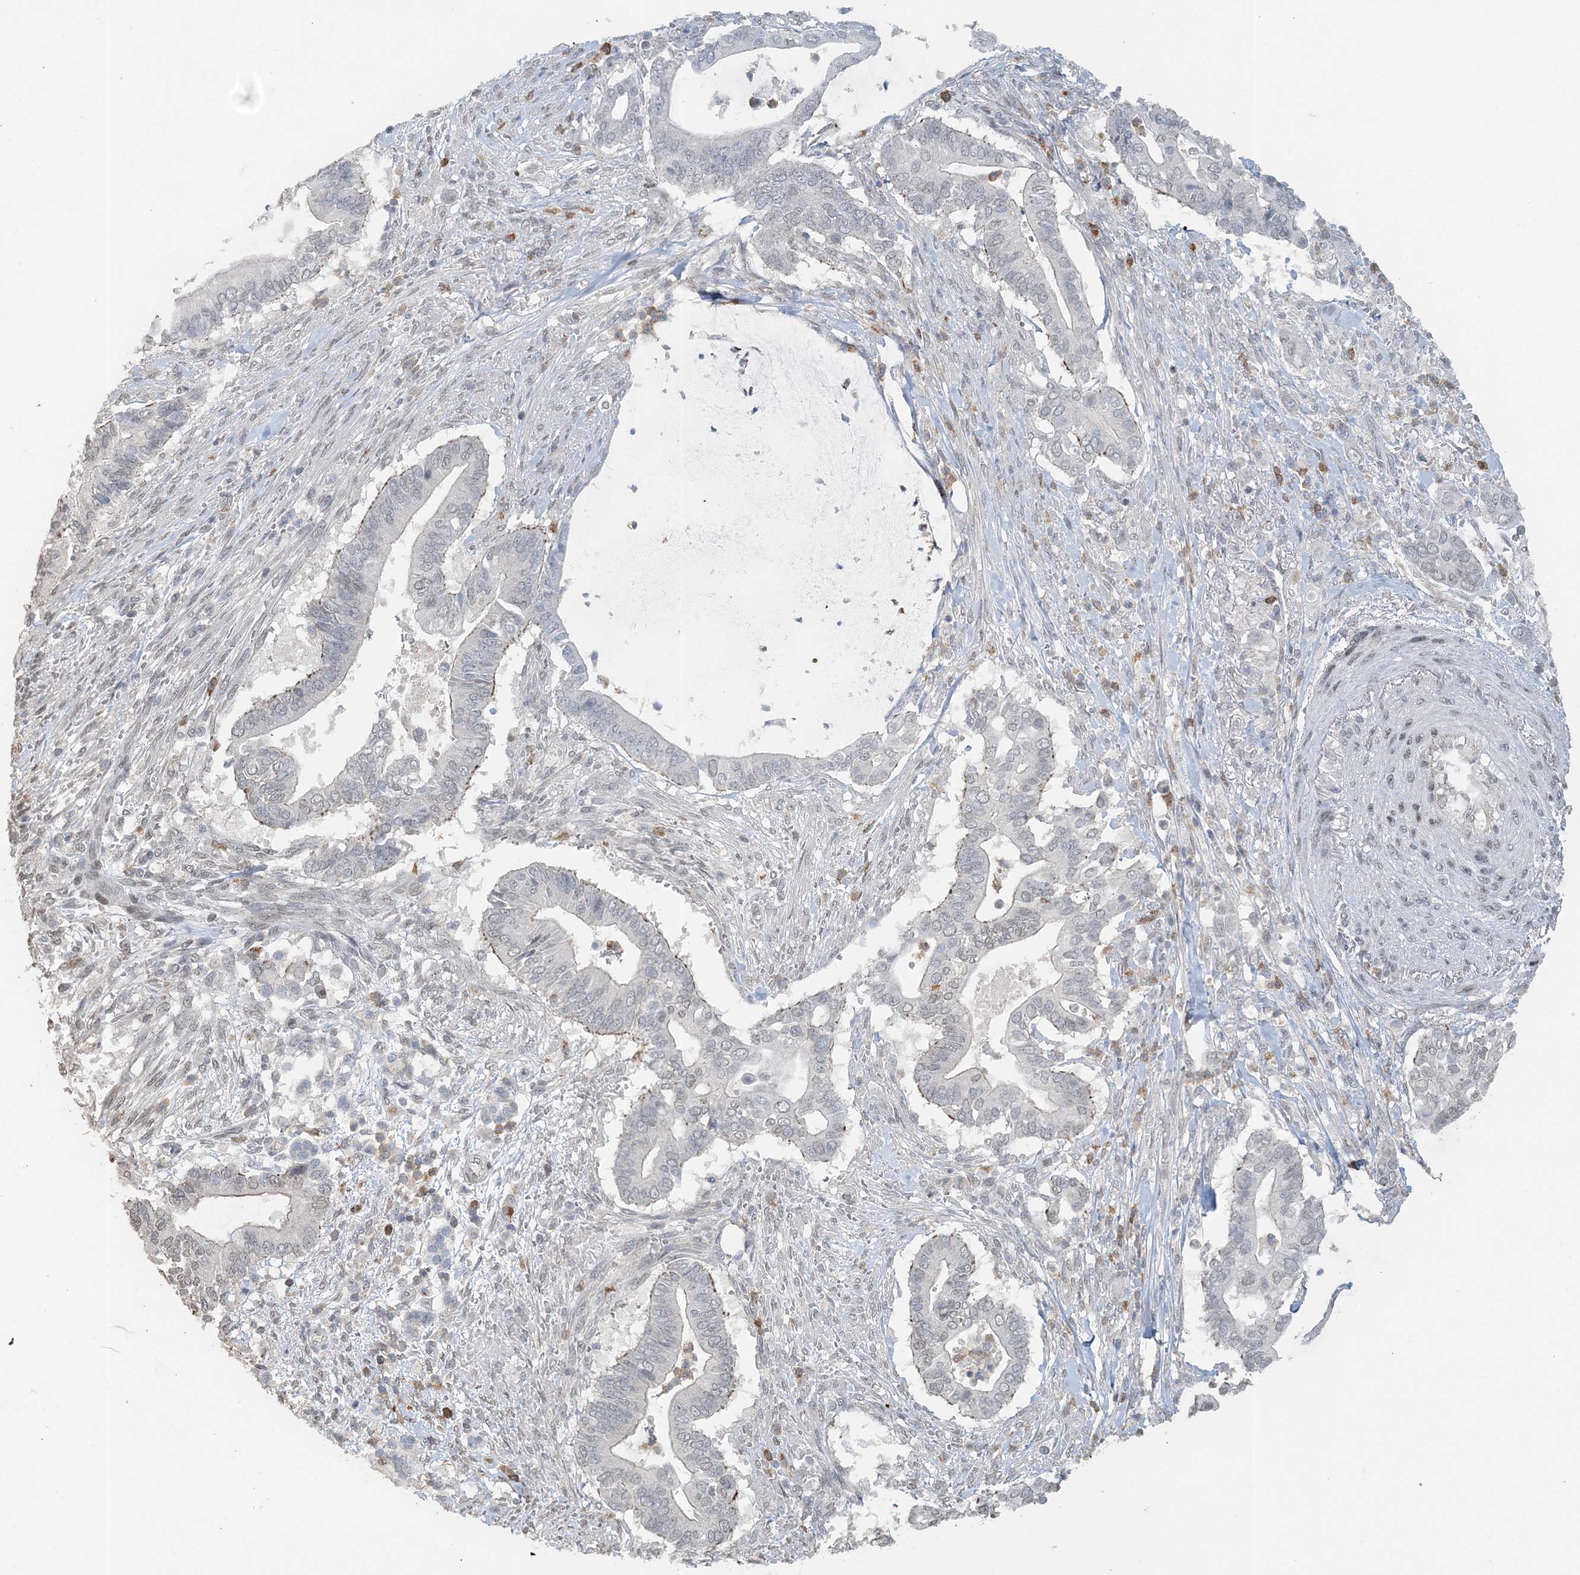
{"staining": {"intensity": "negative", "quantity": "none", "location": "none"}, "tissue": "pancreatic cancer", "cell_type": "Tumor cells", "image_type": "cancer", "snomed": [{"axis": "morphology", "description": "Adenocarcinoma, NOS"}, {"axis": "topography", "description": "Pancreas"}], "caption": "Pancreatic cancer (adenocarcinoma) was stained to show a protein in brown. There is no significant expression in tumor cells.", "gene": "FAM110A", "patient": {"sex": "male", "age": 68}}